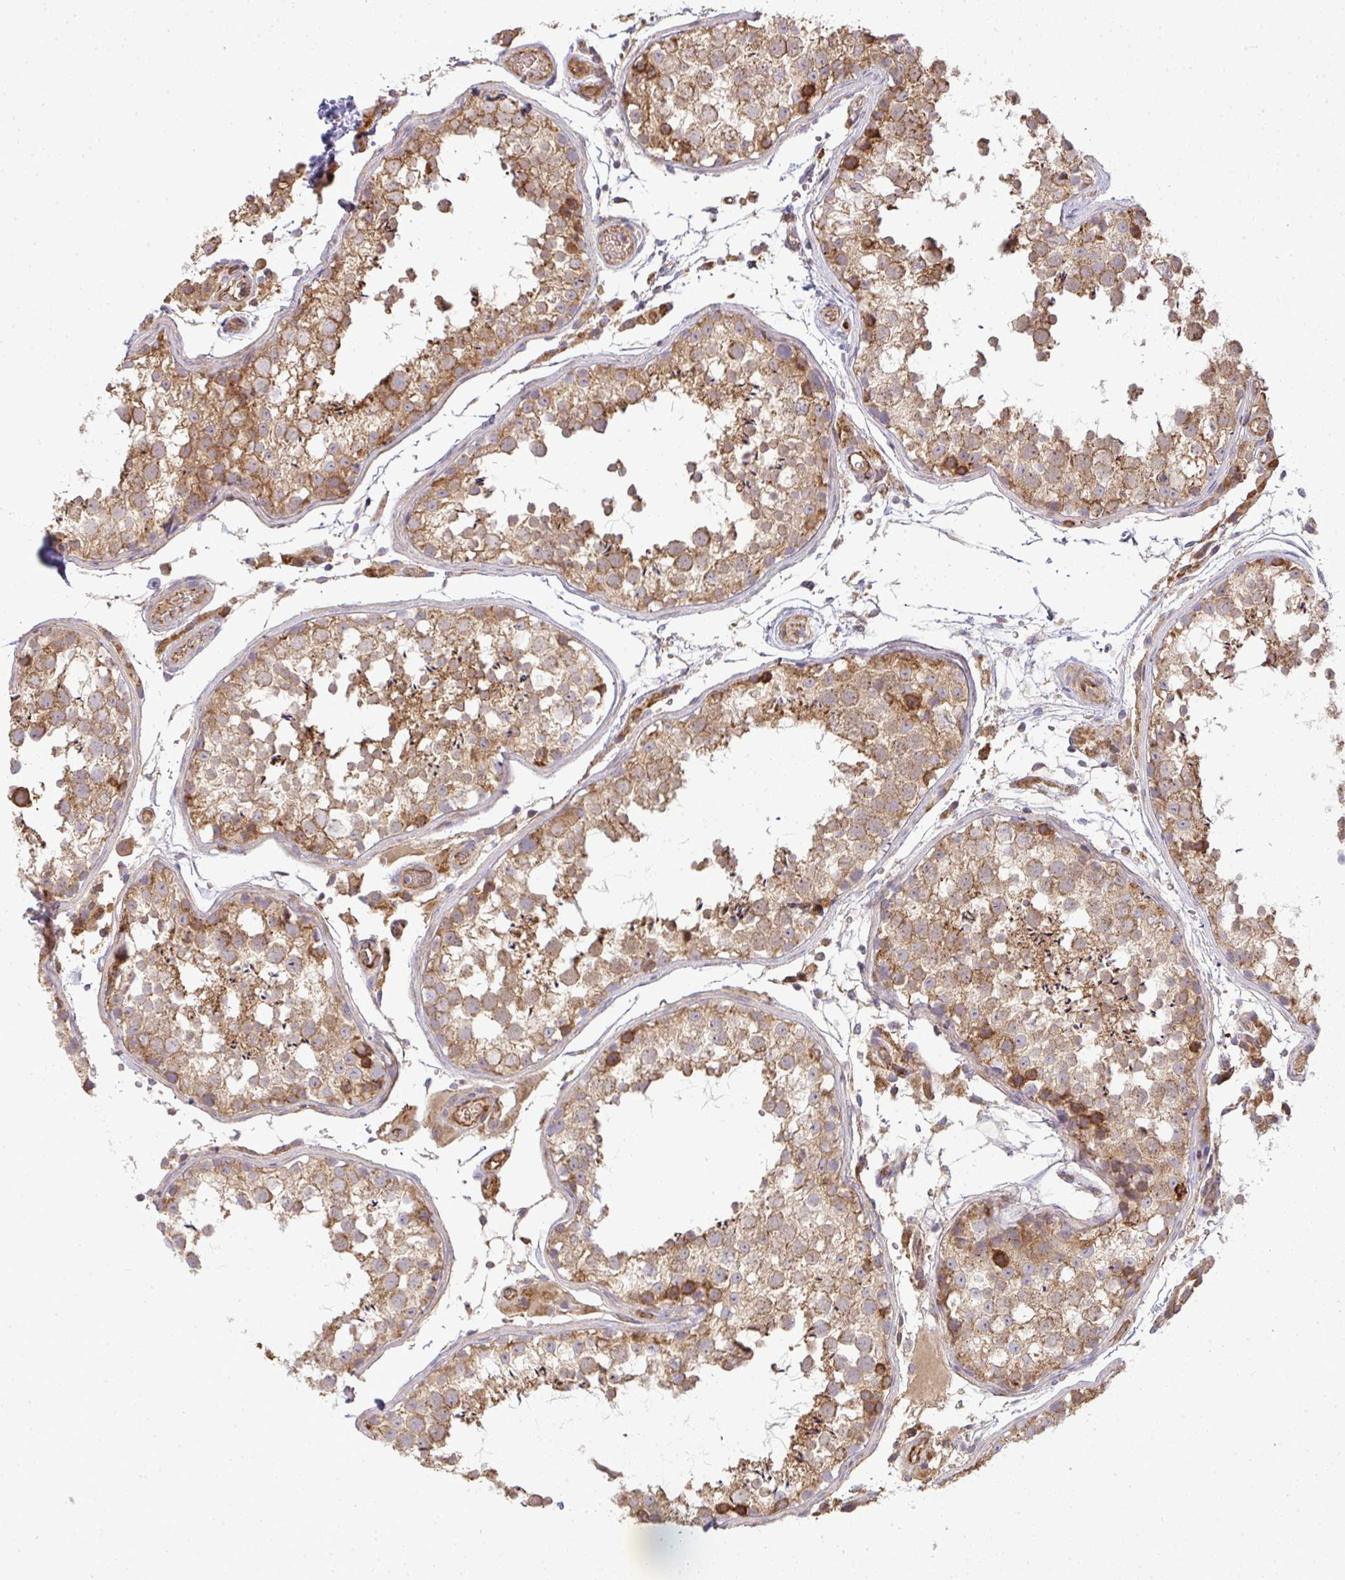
{"staining": {"intensity": "moderate", "quantity": ">75%", "location": "cytoplasmic/membranous"}, "tissue": "testis", "cell_type": "Cells in seminiferous ducts", "image_type": "normal", "snomed": [{"axis": "morphology", "description": "Normal tissue, NOS"}, {"axis": "topography", "description": "Testis"}], "caption": "Immunohistochemical staining of unremarkable human testis exhibits medium levels of moderate cytoplasmic/membranous expression in about >75% of cells in seminiferous ducts.", "gene": "B4GALT6", "patient": {"sex": "male", "age": 29}}